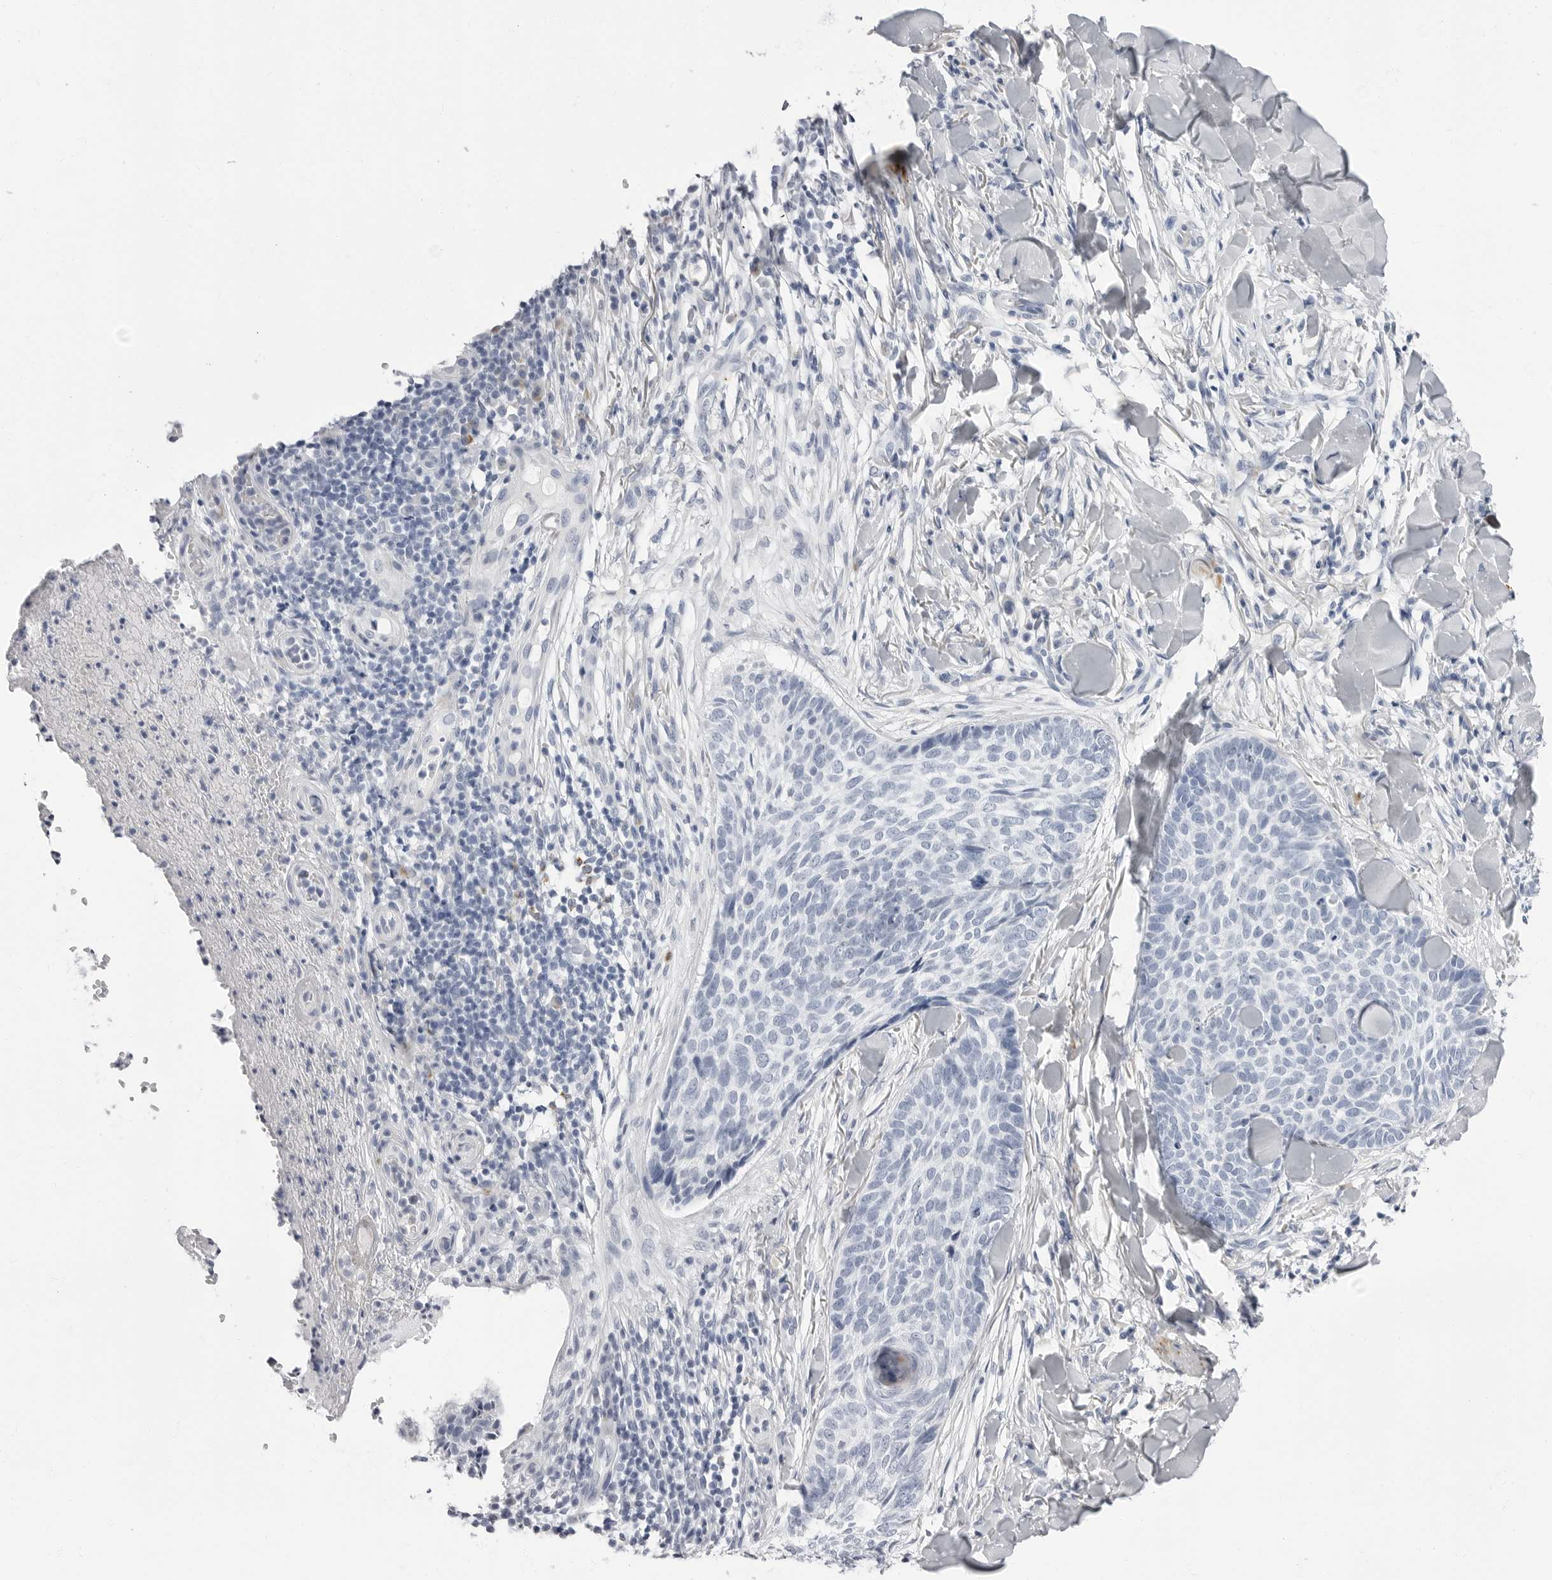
{"staining": {"intensity": "negative", "quantity": "none", "location": "none"}, "tissue": "skin cancer", "cell_type": "Tumor cells", "image_type": "cancer", "snomed": [{"axis": "morphology", "description": "Normal tissue, NOS"}, {"axis": "morphology", "description": "Basal cell carcinoma"}, {"axis": "topography", "description": "Skin"}], "caption": "Immunohistochemistry (IHC) photomicrograph of basal cell carcinoma (skin) stained for a protein (brown), which exhibits no positivity in tumor cells.", "gene": "ERICH3", "patient": {"sex": "male", "age": 67}}